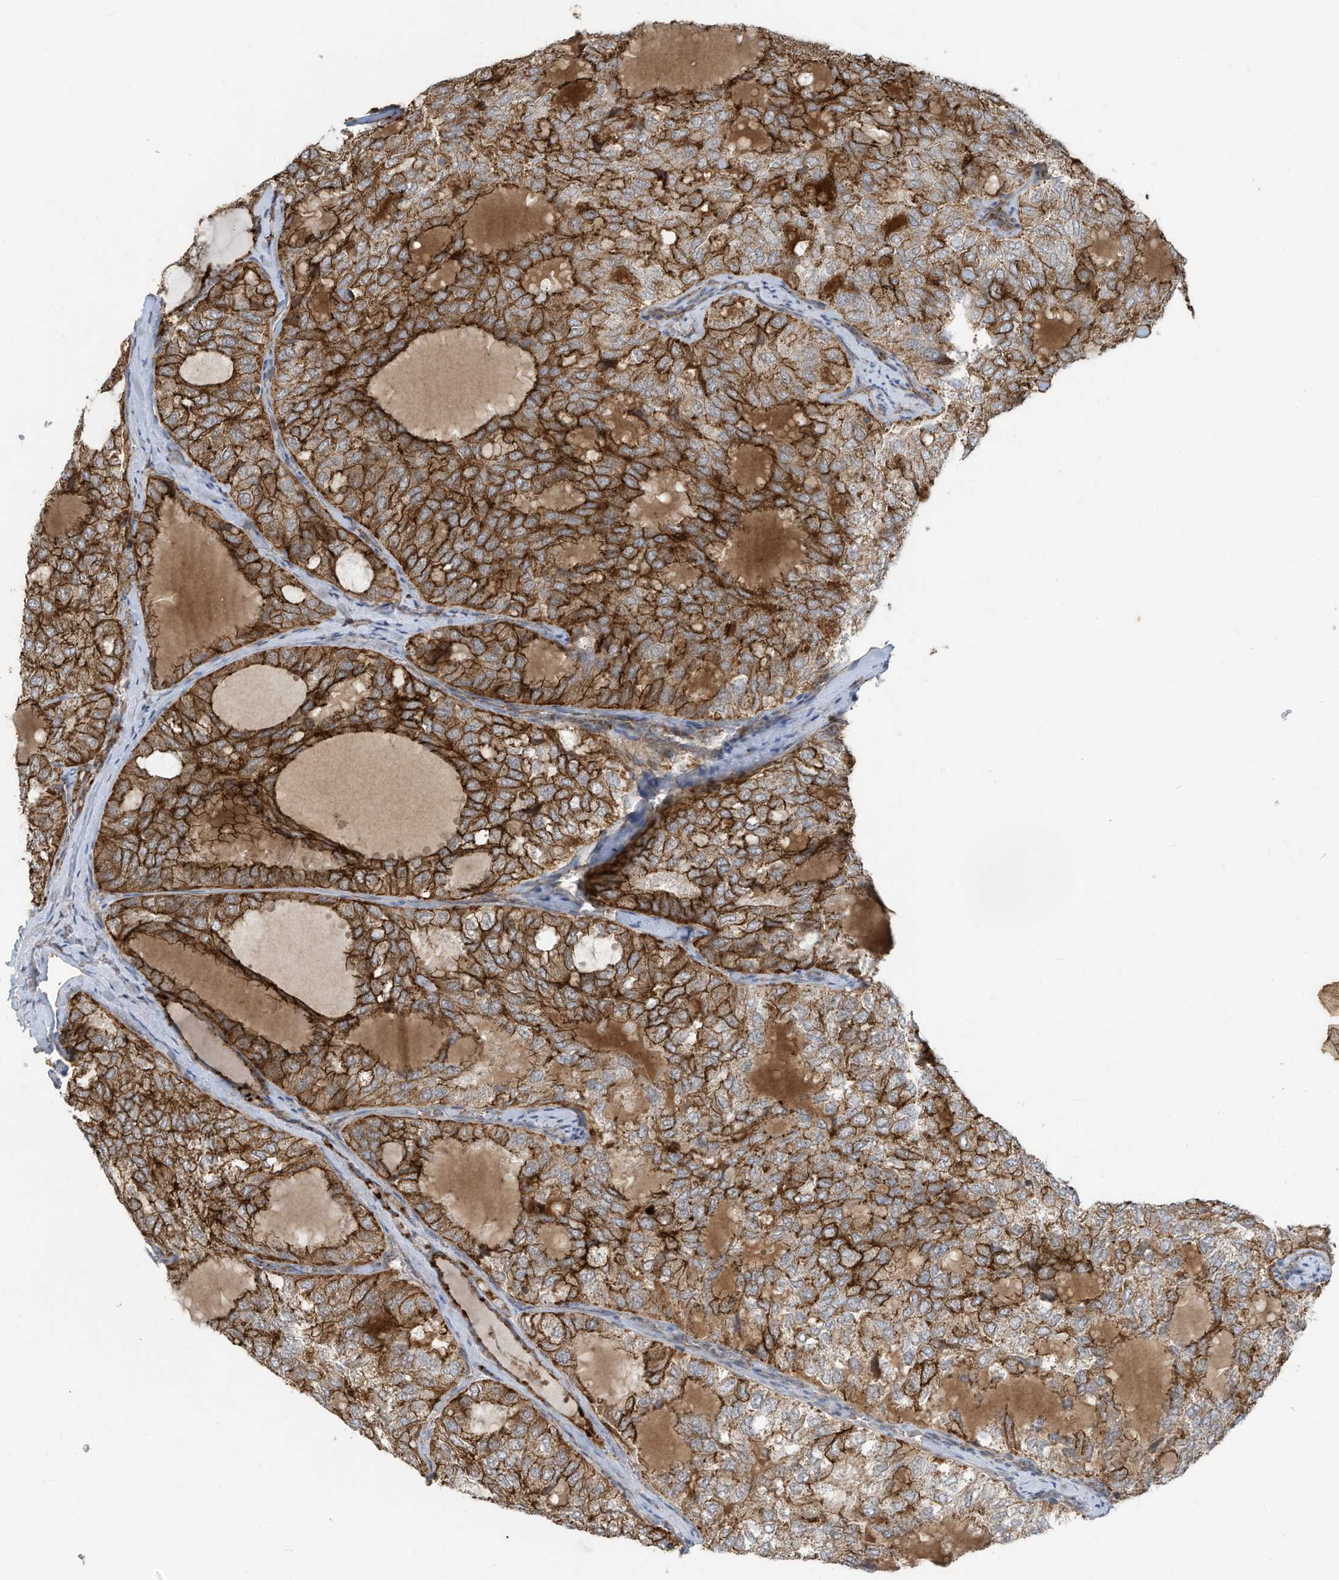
{"staining": {"intensity": "strong", "quantity": "25%-75%", "location": "cytoplasmic/membranous"}, "tissue": "thyroid cancer", "cell_type": "Tumor cells", "image_type": "cancer", "snomed": [{"axis": "morphology", "description": "Follicular adenoma carcinoma, NOS"}, {"axis": "topography", "description": "Thyroid gland"}], "caption": "IHC micrograph of human thyroid cancer (follicular adenoma carcinoma) stained for a protein (brown), which shows high levels of strong cytoplasmic/membranous expression in approximately 25%-75% of tumor cells.", "gene": "C2orf74", "patient": {"sex": "male", "age": 75}}